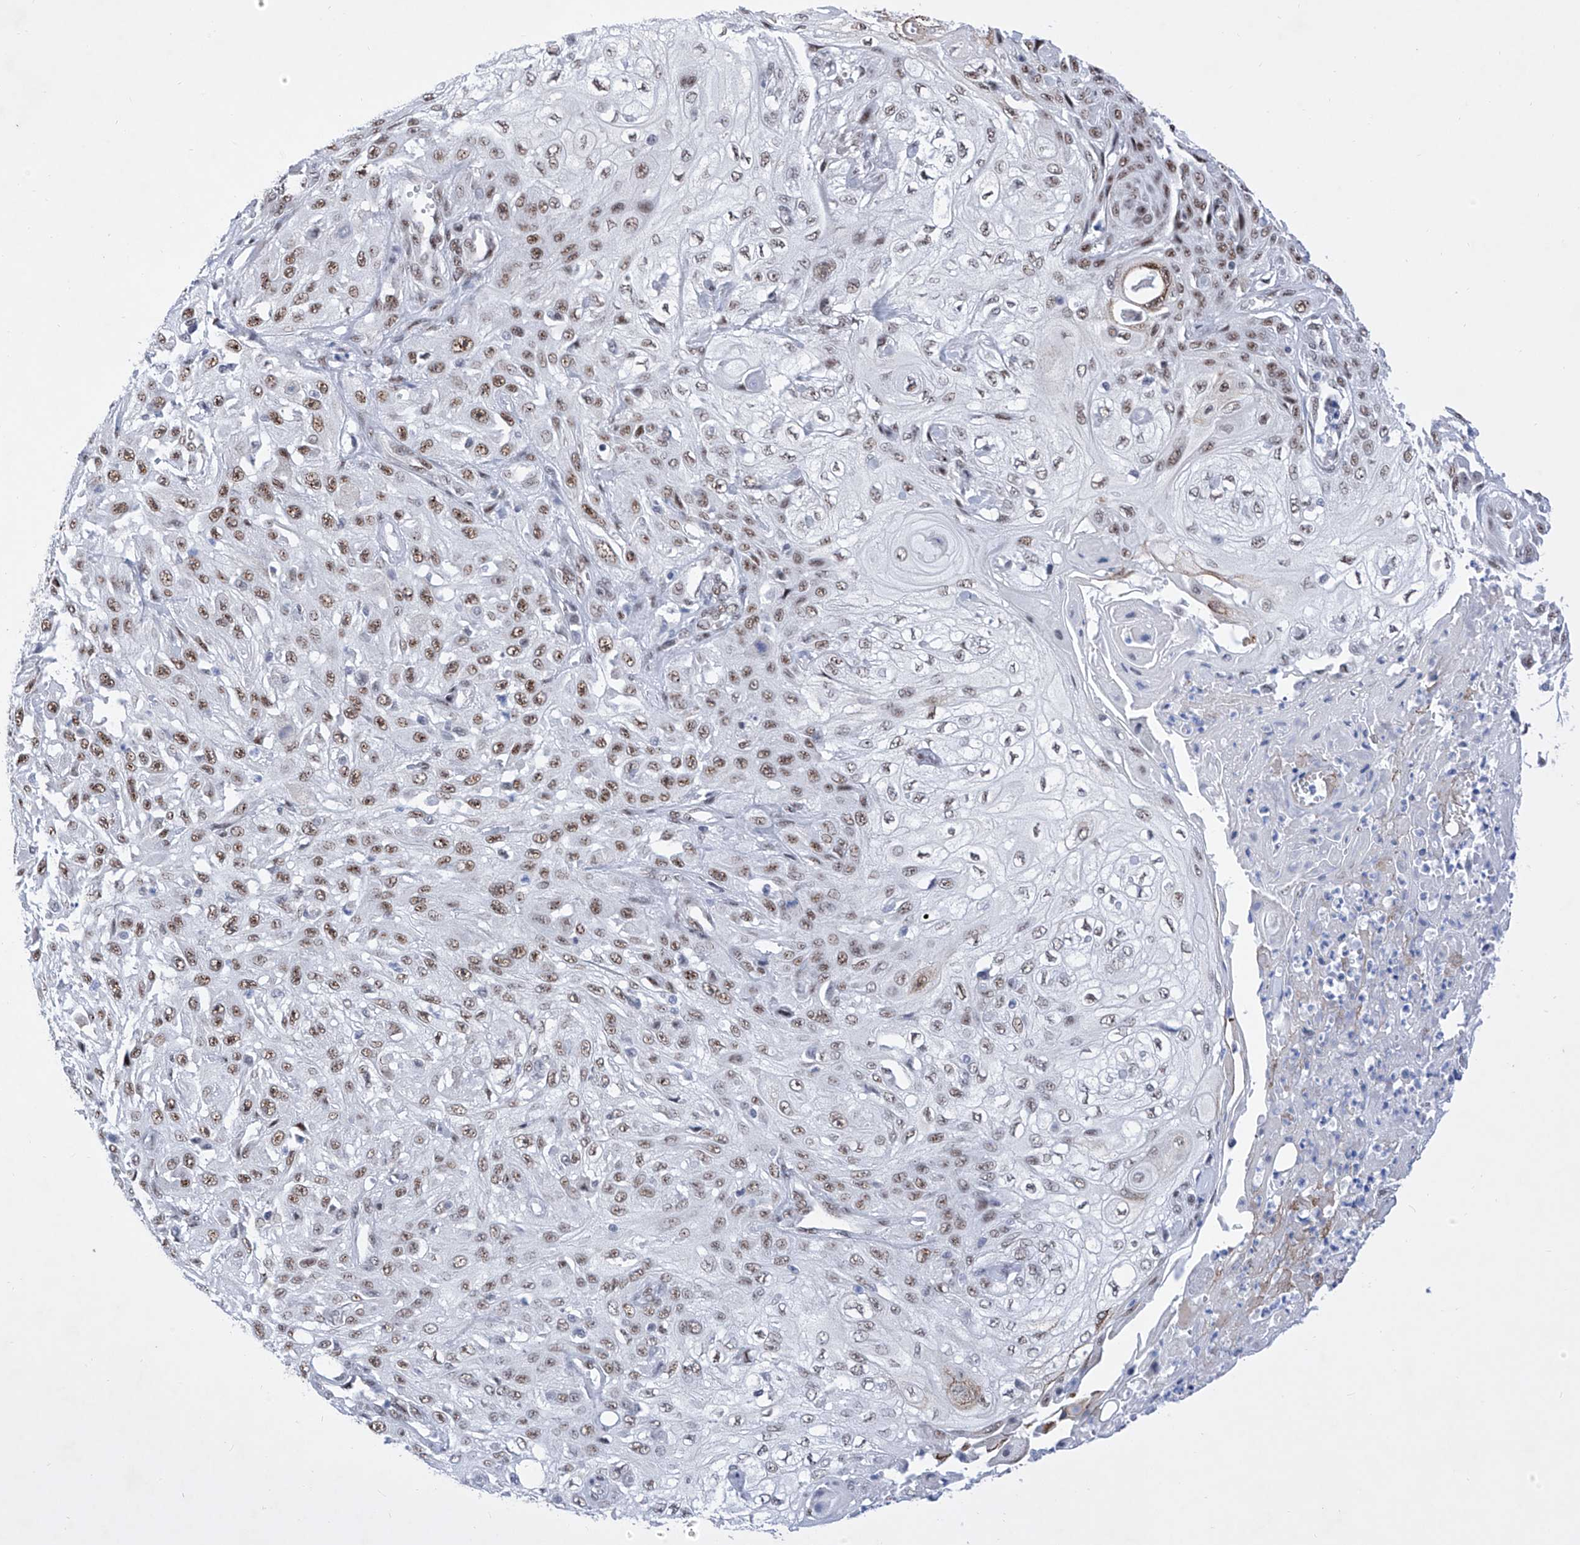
{"staining": {"intensity": "moderate", "quantity": ">75%", "location": "nuclear"}, "tissue": "skin cancer", "cell_type": "Tumor cells", "image_type": "cancer", "snomed": [{"axis": "morphology", "description": "Squamous cell carcinoma, NOS"}, {"axis": "morphology", "description": "Squamous cell carcinoma, metastatic, NOS"}, {"axis": "topography", "description": "Skin"}, {"axis": "topography", "description": "Lymph node"}], "caption": "Skin cancer was stained to show a protein in brown. There is medium levels of moderate nuclear staining in approximately >75% of tumor cells.", "gene": "ATN1", "patient": {"sex": "male", "age": 75}}